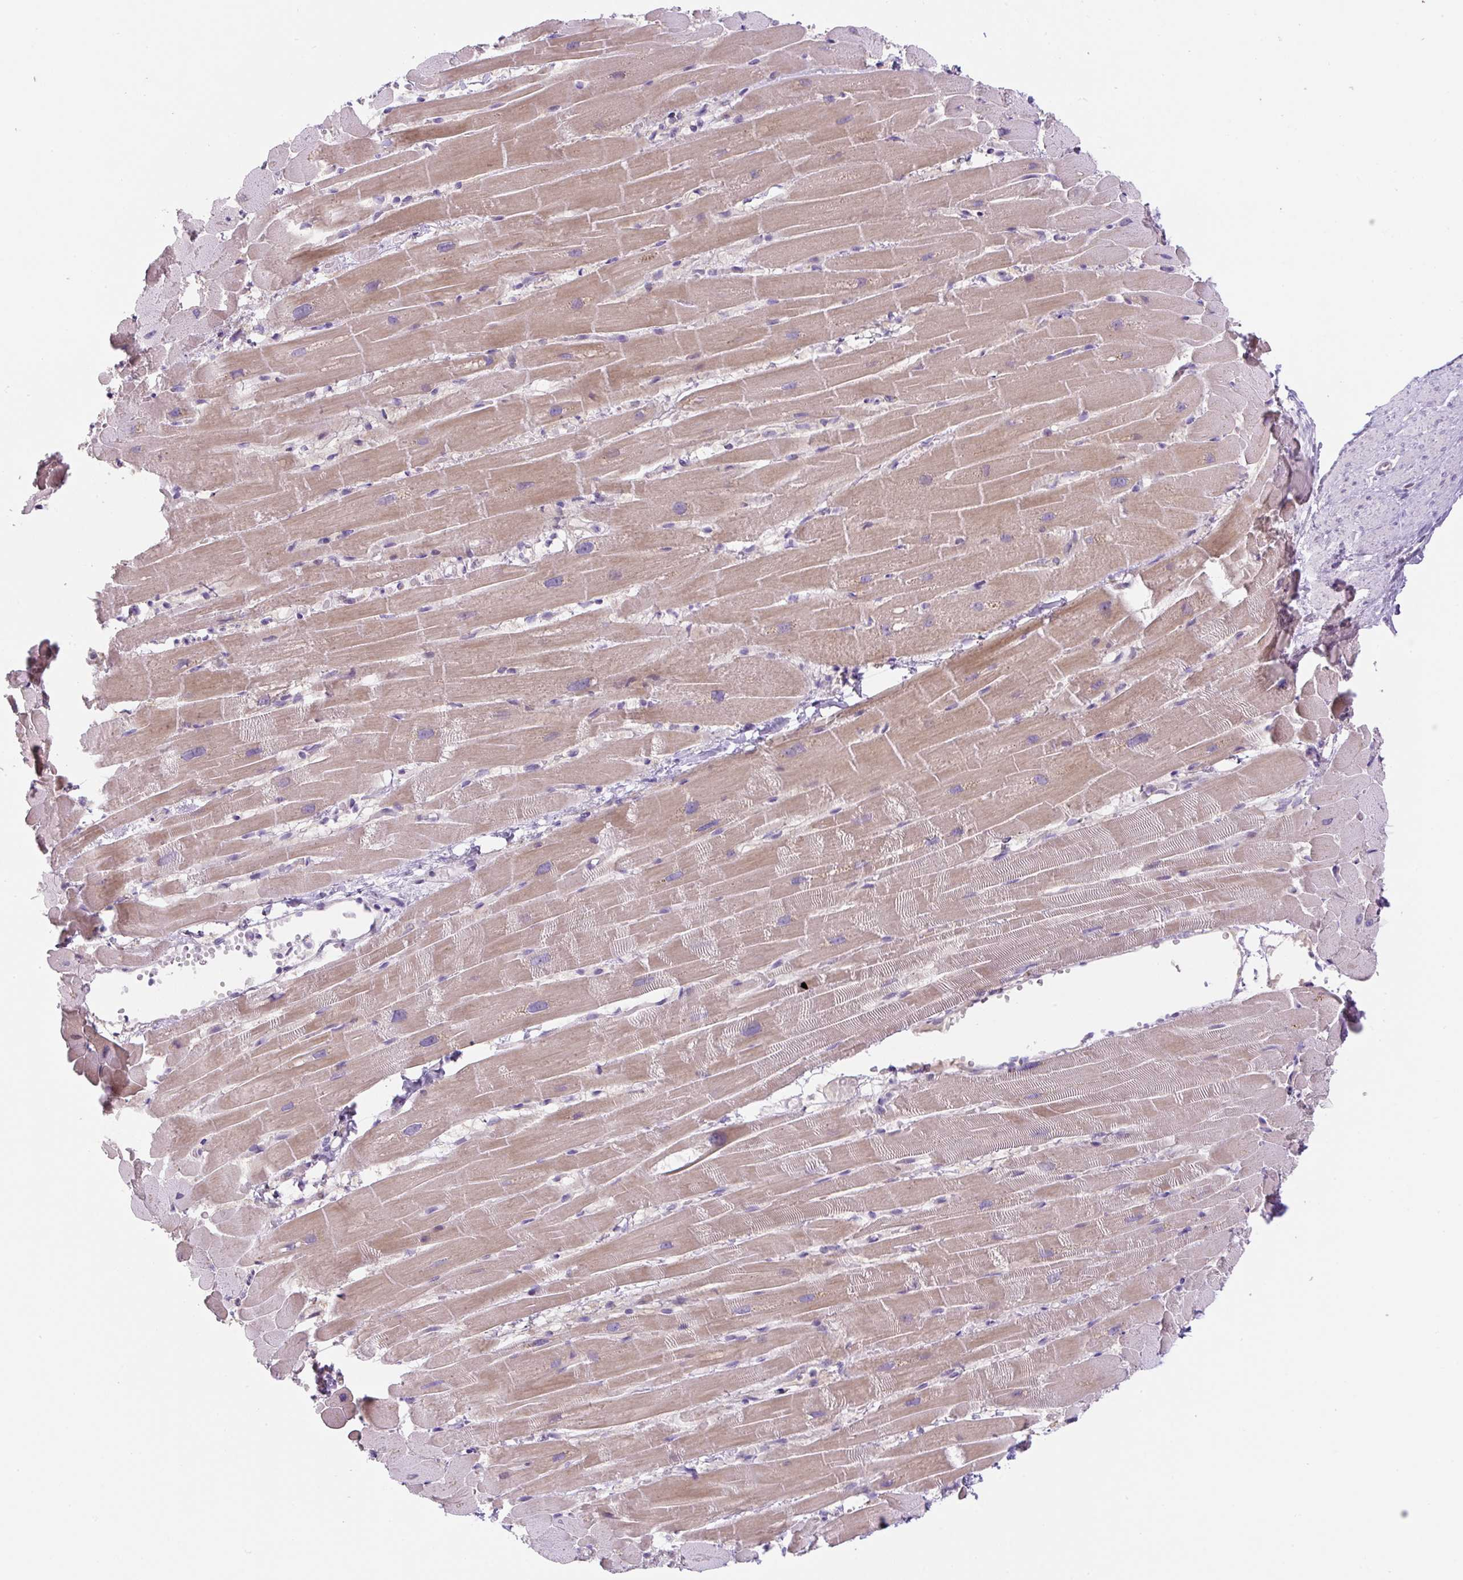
{"staining": {"intensity": "moderate", "quantity": "25%-75%", "location": "cytoplasmic/membranous"}, "tissue": "heart muscle", "cell_type": "Cardiomyocytes", "image_type": "normal", "snomed": [{"axis": "morphology", "description": "Normal tissue, NOS"}, {"axis": "topography", "description": "Heart"}], "caption": "This micrograph reveals immunohistochemistry (IHC) staining of unremarkable heart muscle, with medium moderate cytoplasmic/membranous expression in about 25%-75% of cardiomyocytes.", "gene": "ADAMTS19", "patient": {"sex": "male", "age": 37}}